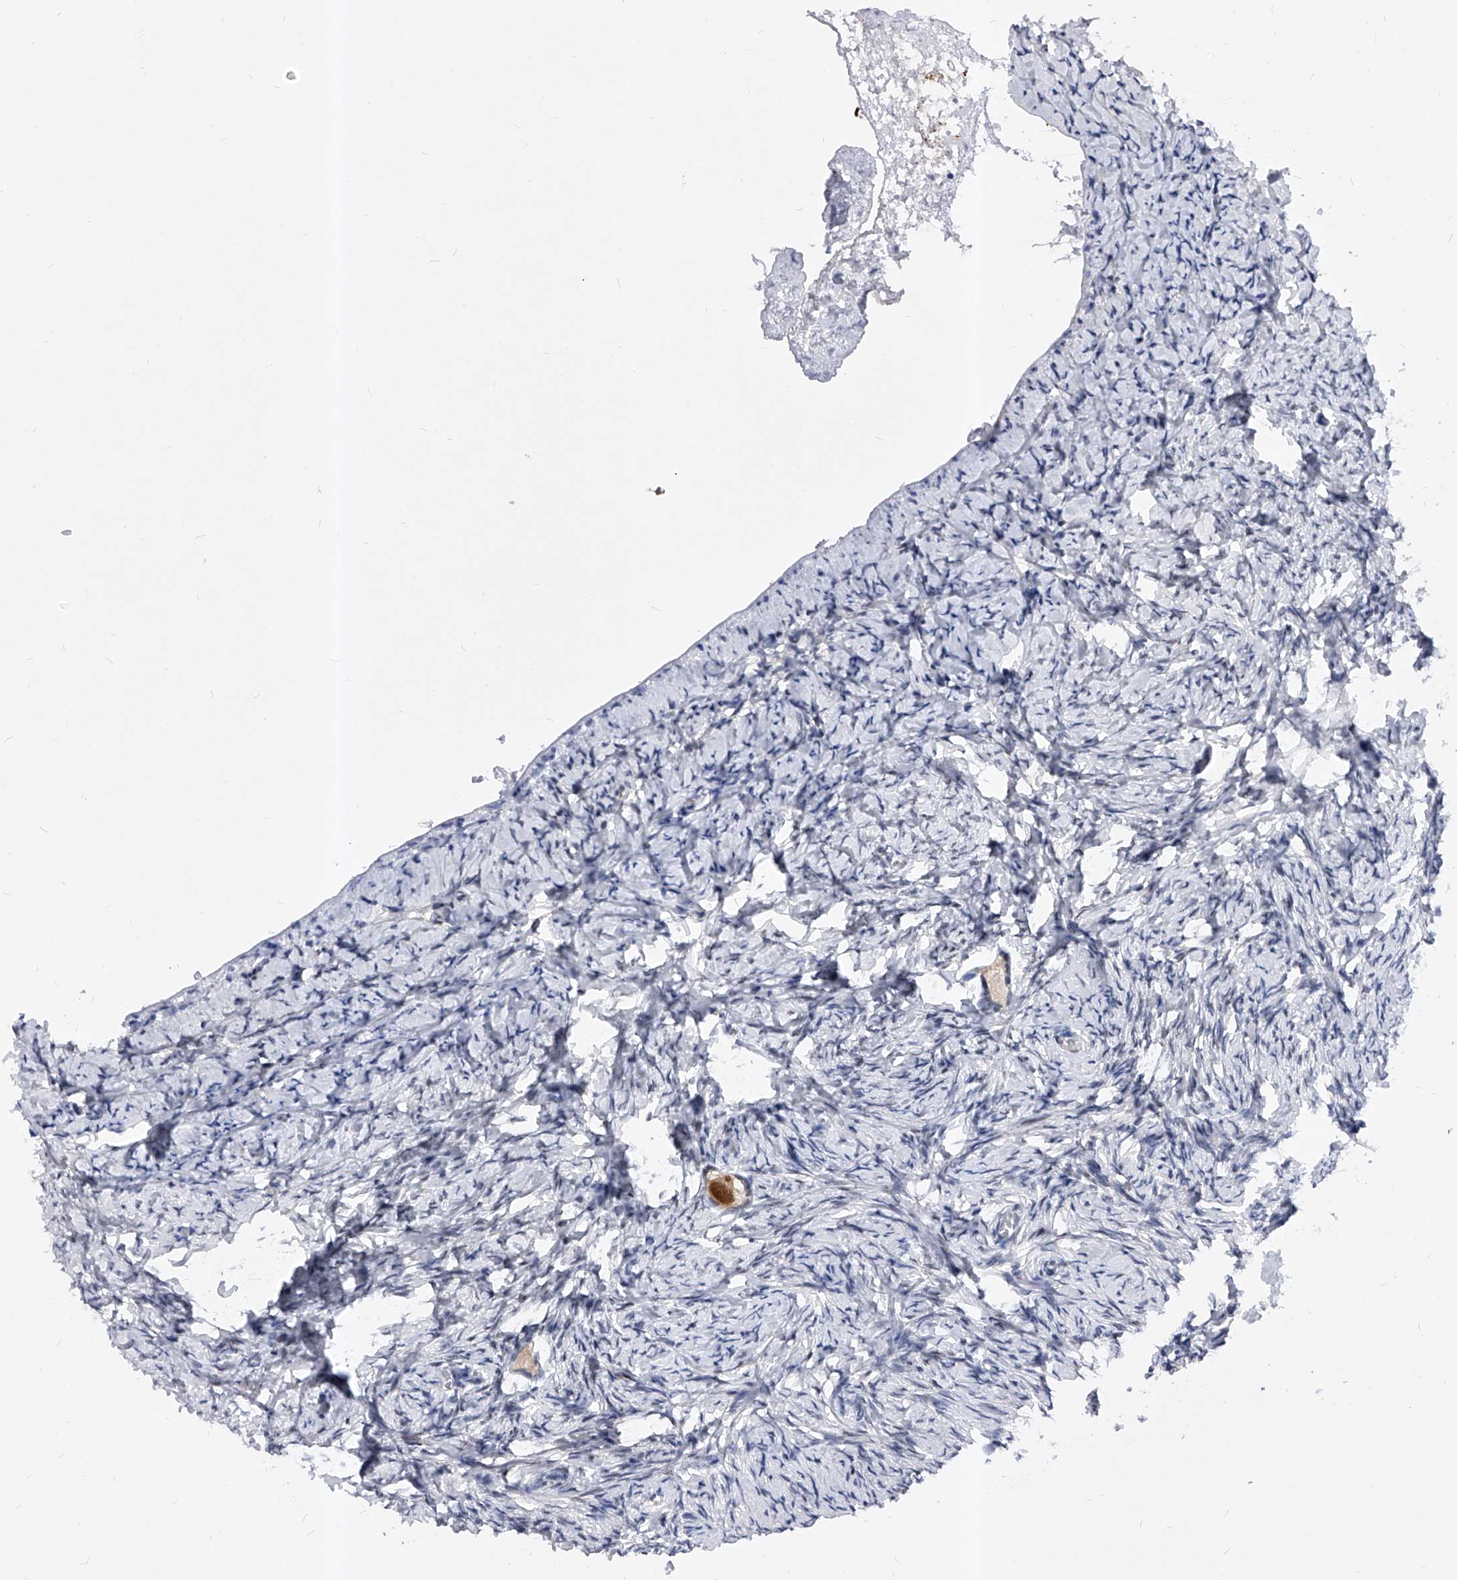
{"staining": {"intensity": "strong", "quantity": "25%-75%", "location": "cytoplasmic/membranous,nuclear"}, "tissue": "ovary", "cell_type": "Follicle cells", "image_type": "normal", "snomed": [{"axis": "morphology", "description": "Normal tissue, NOS"}, {"axis": "topography", "description": "Ovary"}], "caption": "A high amount of strong cytoplasmic/membranous,nuclear staining is identified in approximately 25%-75% of follicle cells in unremarkable ovary.", "gene": "TESK2", "patient": {"sex": "female", "age": 27}}